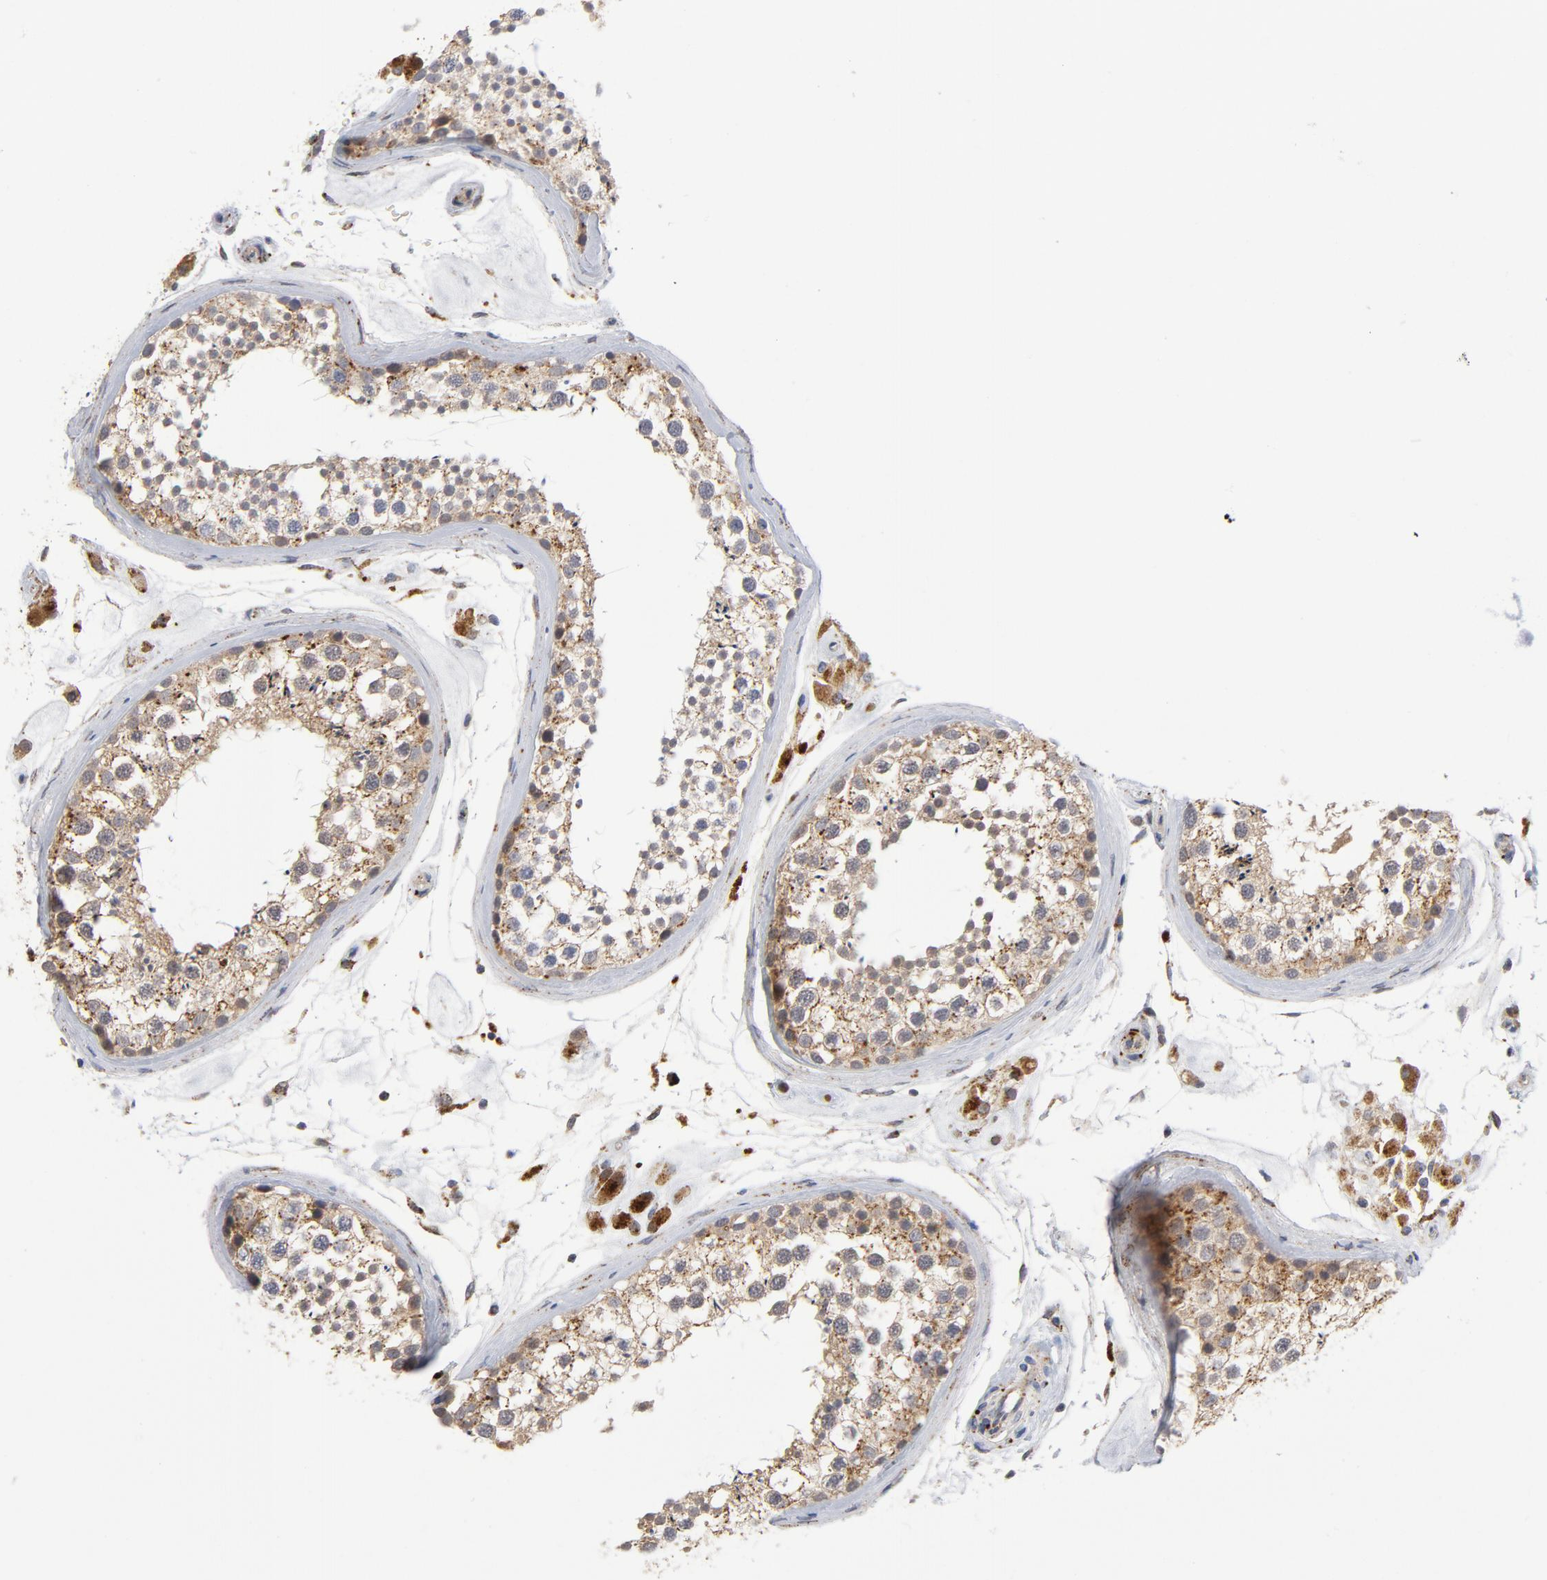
{"staining": {"intensity": "moderate", "quantity": ">75%", "location": "cytoplasmic/membranous"}, "tissue": "testis", "cell_type": "Cells in seminiferous ducts", "image_type": "normal", "snomed": [{"axis": "morphology", "description": "Normal tissue, NOS"}, {"axis": "topography", "description": "Testis"}], "caption": "The image demonstrates immunohistochemical staining of unremarkable testis. There is moderate cytoplasmic/membranous expression is identified in about >75% of cells in seminiferous ducts. (DAB IHC with brightfield microscopy, high magnification).", "gene": "AKT2", "patient": {"sex": "male", "age": 46}}